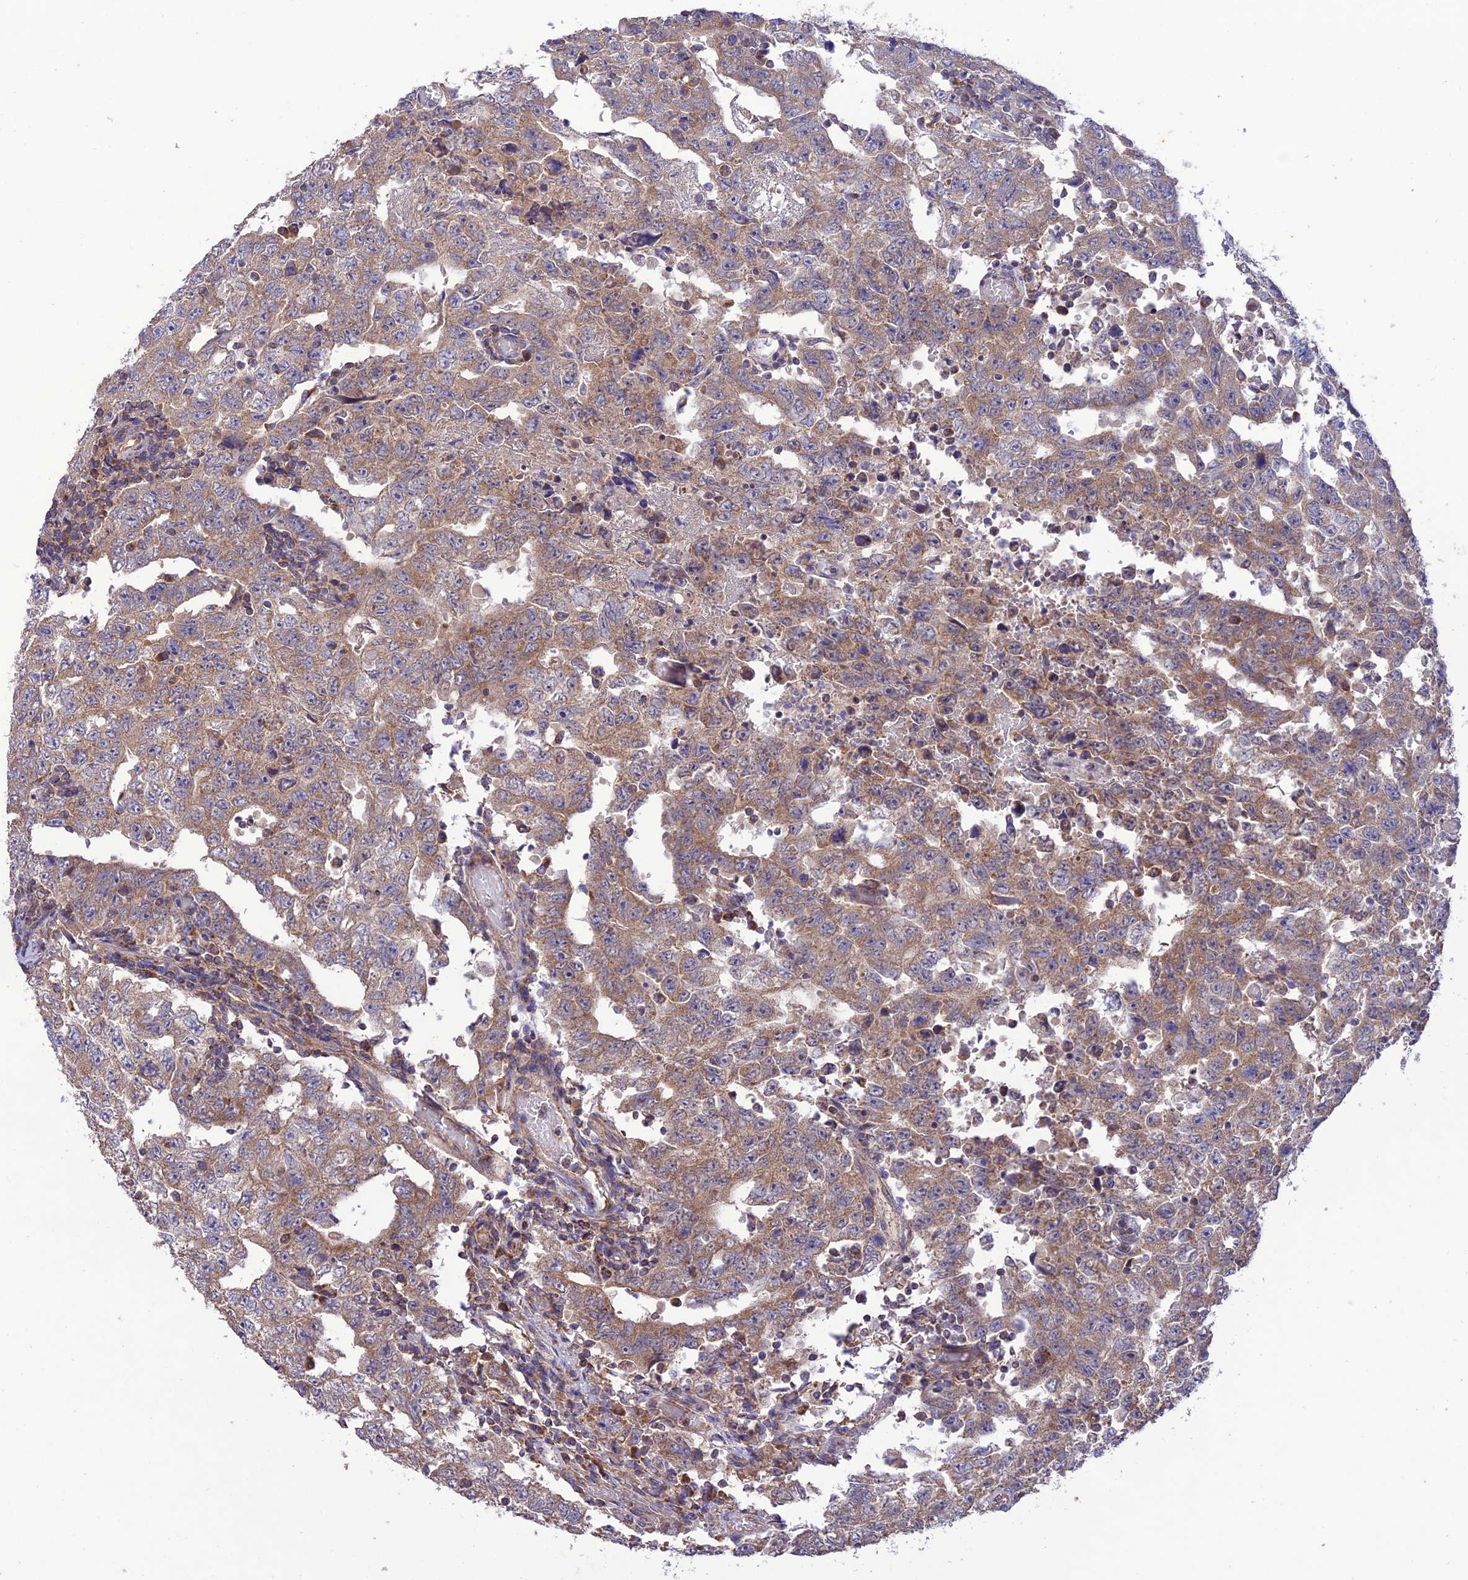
{"staining": {"intensity": "moderate", "quantity": "25%-75%", "location": "cytoplasmic/membranous"}, "tissue": "testis cancer", "cell_type": "Tumor cells", "image_type": "cancer", "snomed": [{"axis": "morphology", "description": "Carcinoma, Embryonal, NOS"}, {"axis": "topography", "description": "Testis"}], "caption": "Testis cancer stained with a brown dye reveals moderate cytoplasmic/membranous positive expression in approximately 25%-75% of tumor cells.", "gene": "NDUFAF1", "patient": {"sex": "male", "age": 26}}